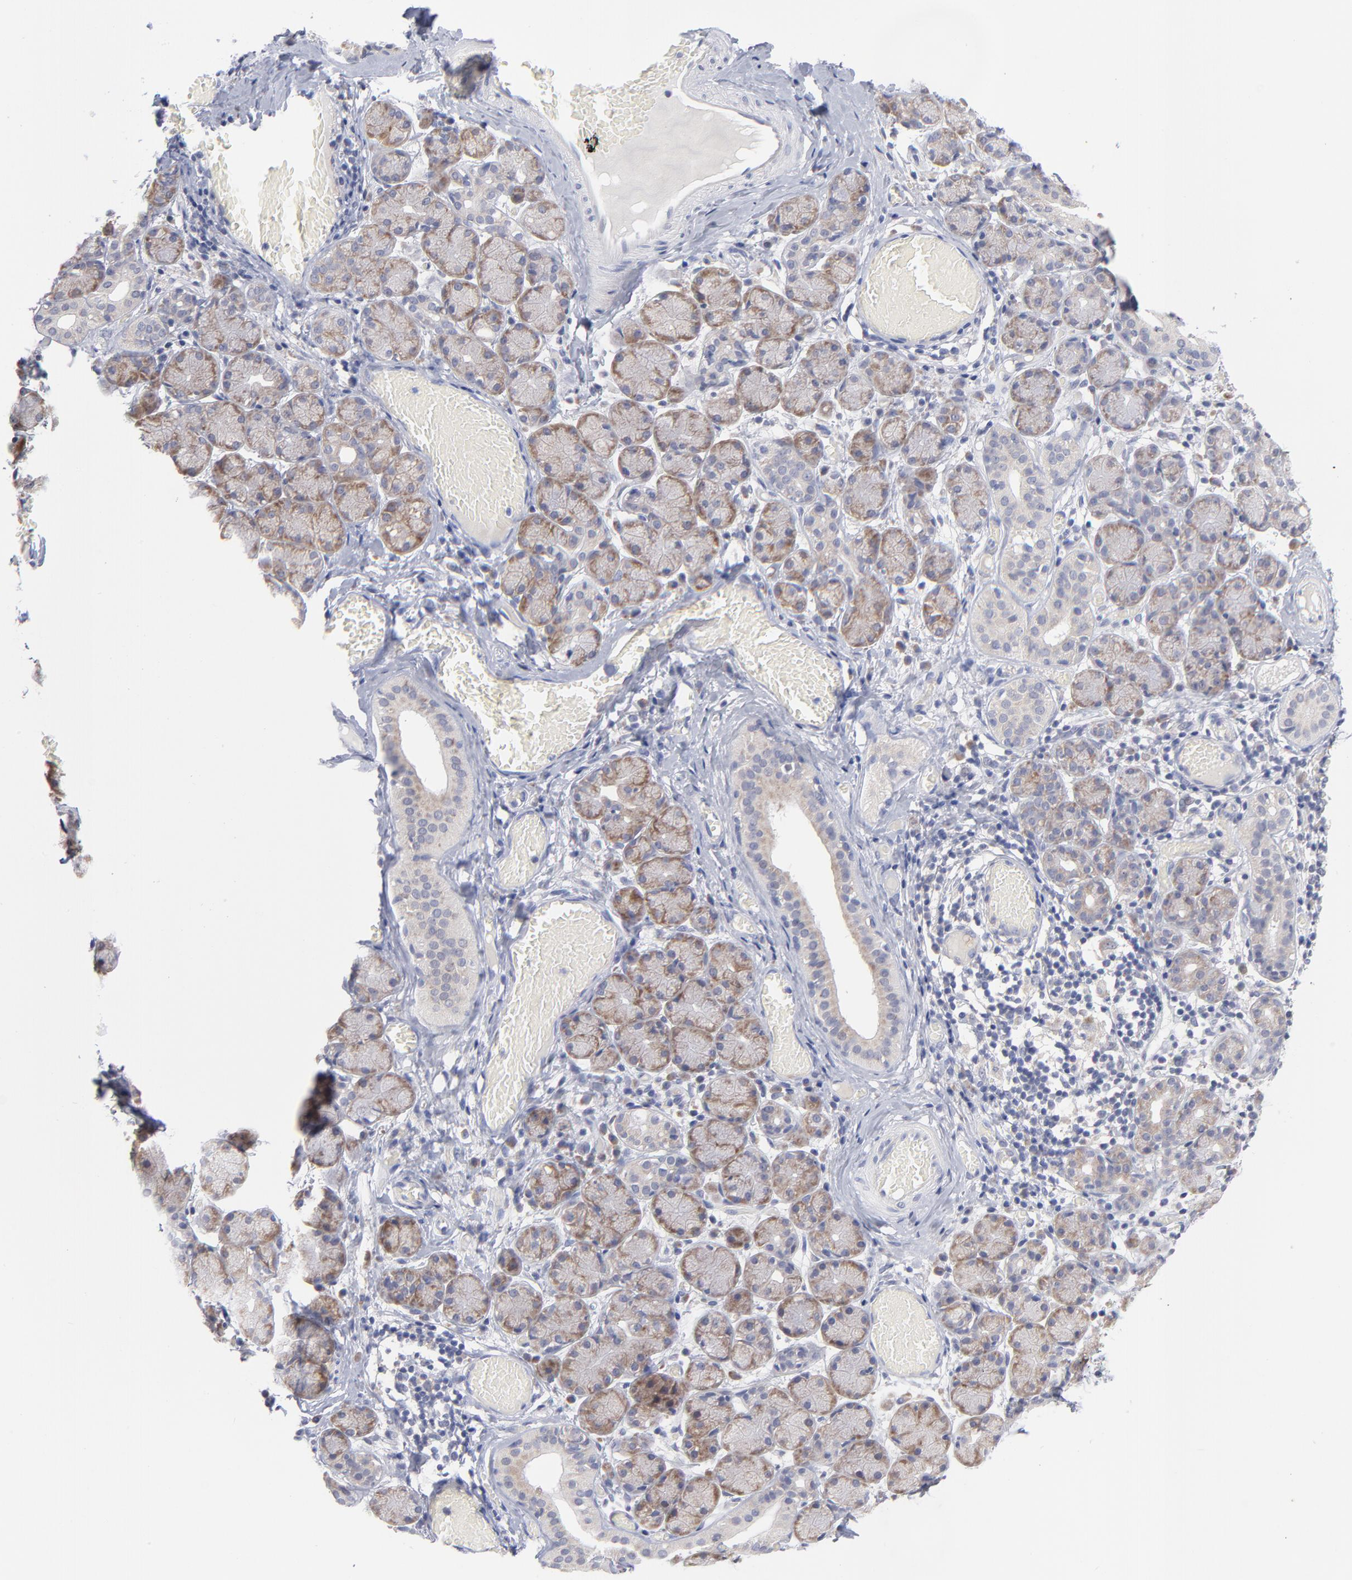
{"staining": {"intensity": "weak", "quantity": "25%-75%", "location": "cytoplasmic/membranous"}, "tissue": "salivary gland", "cell_type": "Glandular cells", "image_type": "normal", "snomed": [{"axis": "morphology", "description": "Normal tissue, NOS"}, {"axis": "topography", "description": "Salivary gland"}], "caption": "Salivary gland was stained to show a protein in brown. There is low levels of weak cytoplasmic/membranous positivity in approximately 25%-75% of glandular cells. (Stains: DAB (3,3'-diaminobenzidine) in brown, nuclei in blue, Microscopy: brightfield microscopy at high magnification).", "gene": "RPS24", "patient": {"sex": "female", "age": 24}}